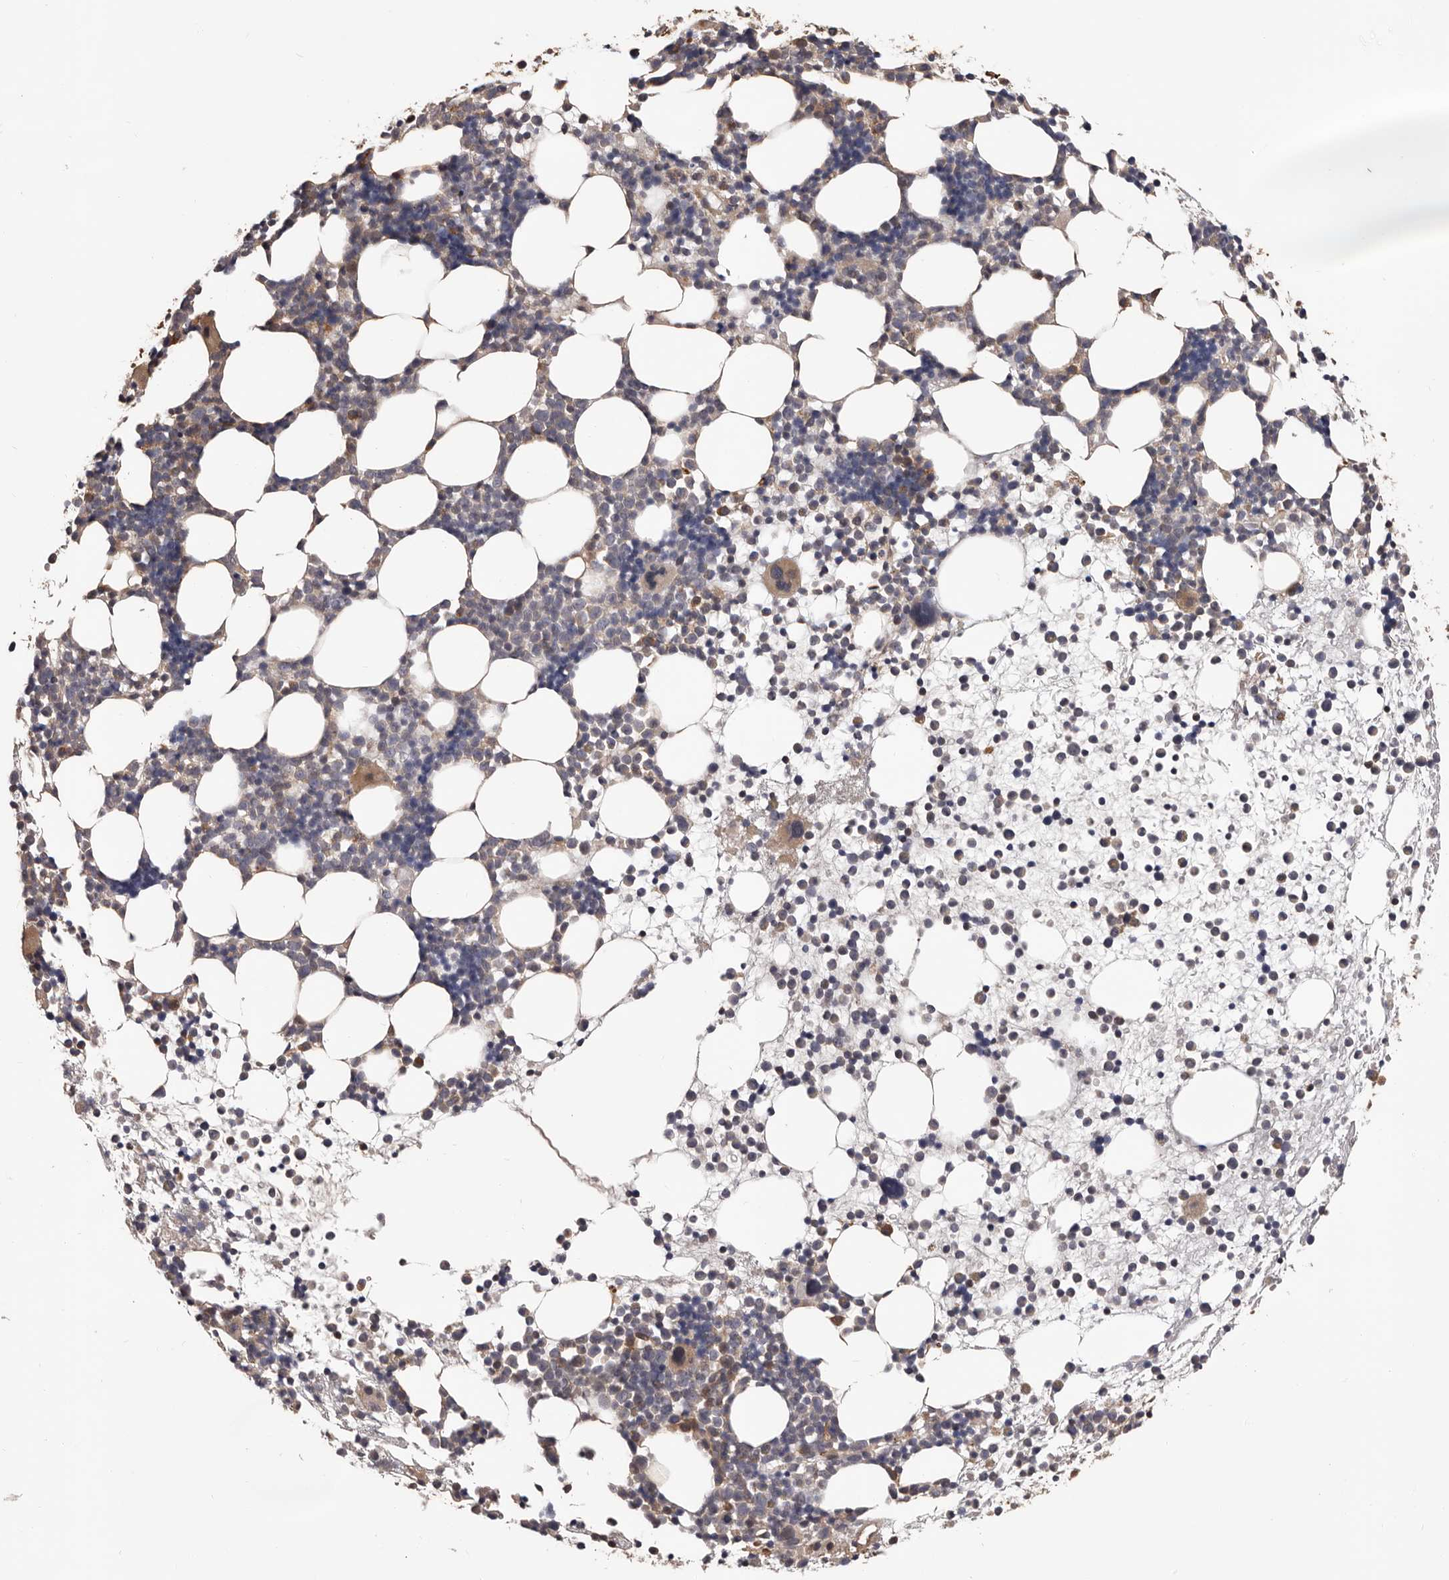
{"staining": {"intensity": "moderate", "quantity": "<25%", "location": "cytoplasmic/membranous"}, "tissue": "bone marrow", "cell_type": "Hematopoietic cells", "image_type": "normal", "snomed": [{"axis": "morphology", "description": "Normal tissue, NOS"}, {"axis": "topography", "description": "Bone marrow"}], "caption": "Normal bone marrow displays moderate cytoplasmic/membranous staining in approximately <25% of hematopoietic cells, visualized by immunohistochemistry. The protein of interest is stained brown, and the nuclei are stained in blue (DAB (3,3'-diaminobenzidine) IHC with brightfield microscopy, high magnification).", "gene": "ADAMTS2", "patient": {"sex": "female", "age": 57}}